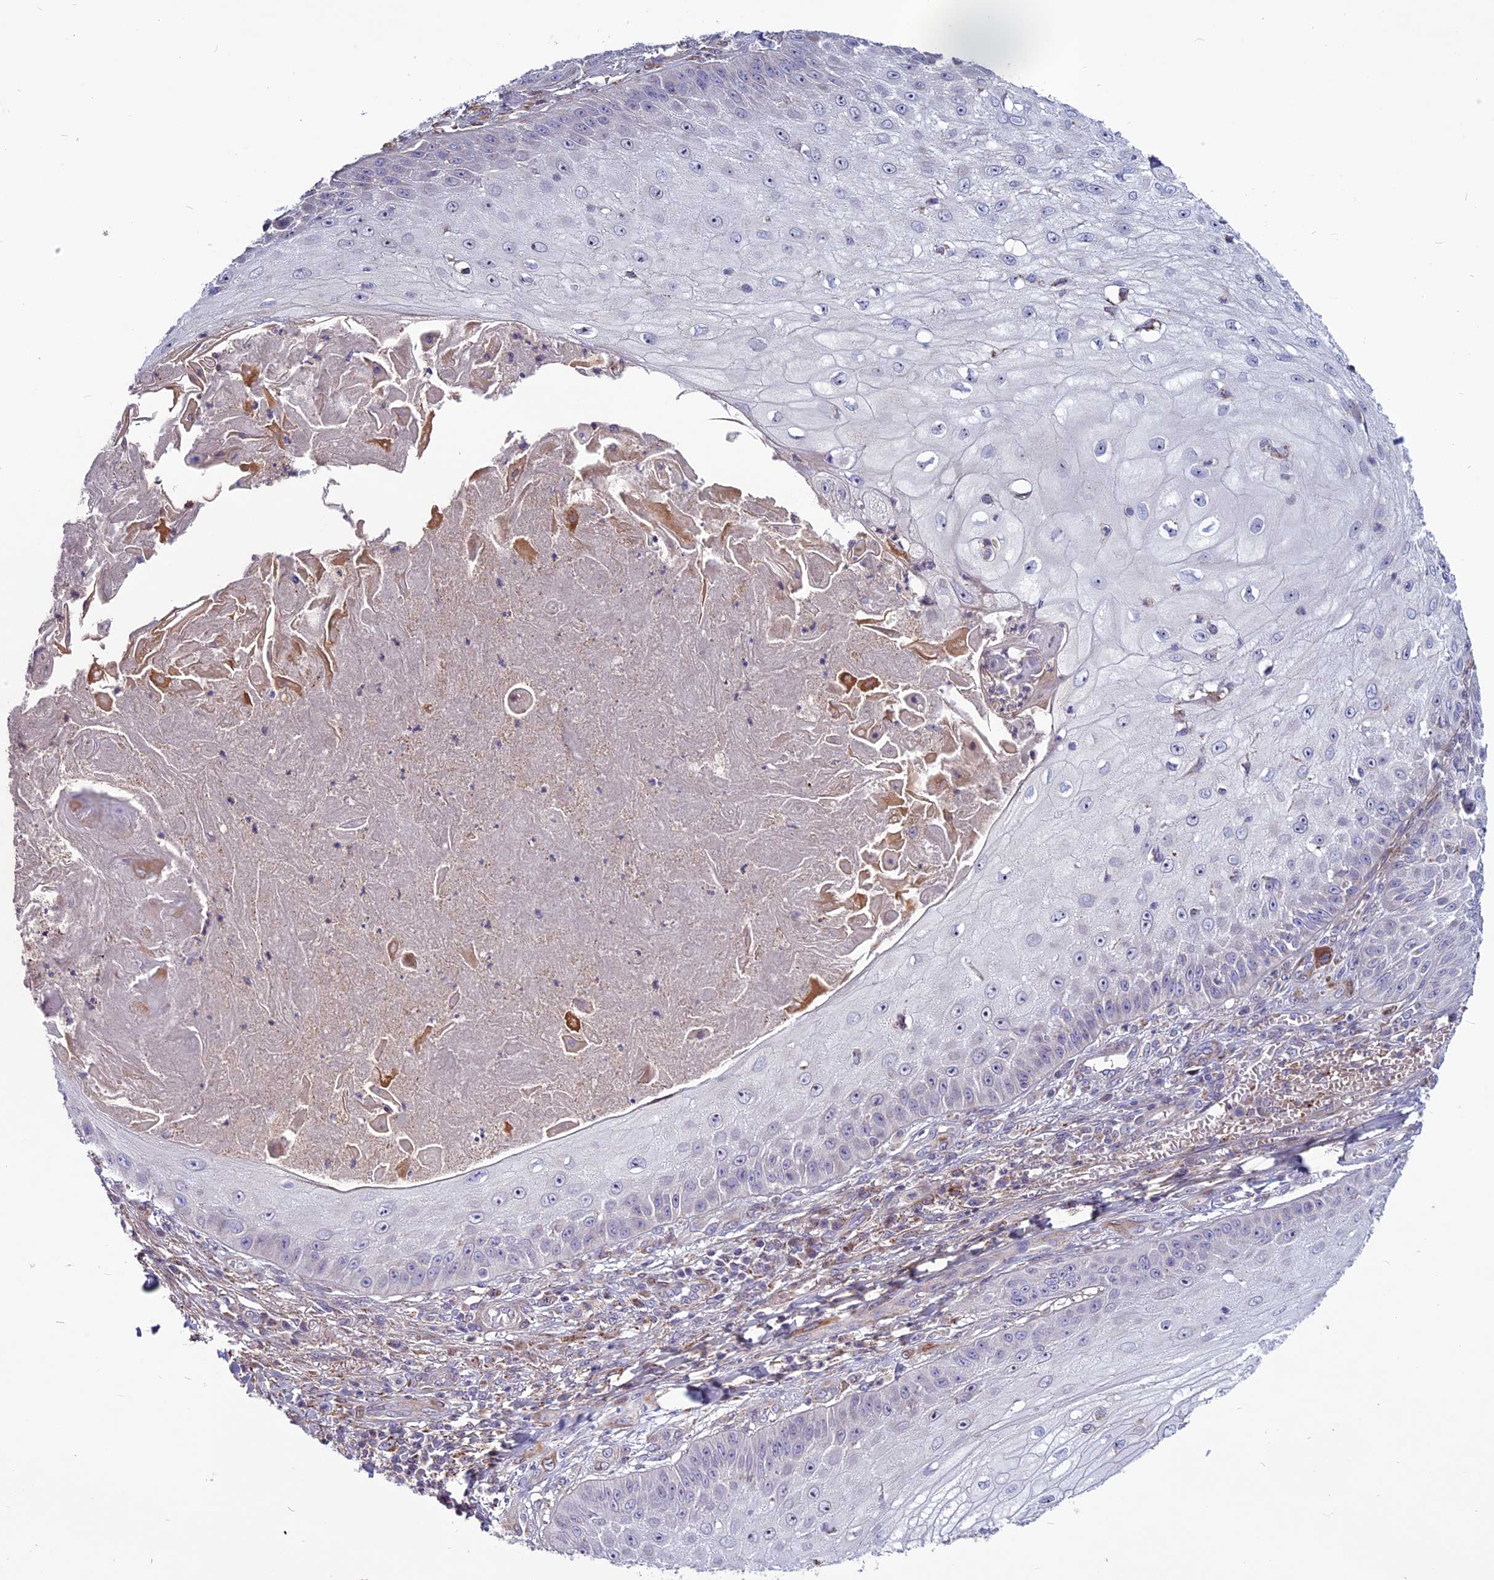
{"staining": {"intensity": "negative", "quantity": "none", "location": "none"}, "tissue": "skin cancer", "cell_type": "Tumor cells", "image_type": "cancer", "snomed": [{"axis": "morphology", "description": "Squamous cell carcinoma, NOS"}, {"axis": "topography", "description": "Skin"}], "caption": "DAB immunohistochemical staining of human skin cancer displays no significant expression in tumor cells. The staining is performed using DAB (3,3'-diaminobenzidine) brown chromogen with nuclei counter-stained in using hematoxylin.", "gene": "MIEF2", "patient": {"sex": "male", "age": 70}}